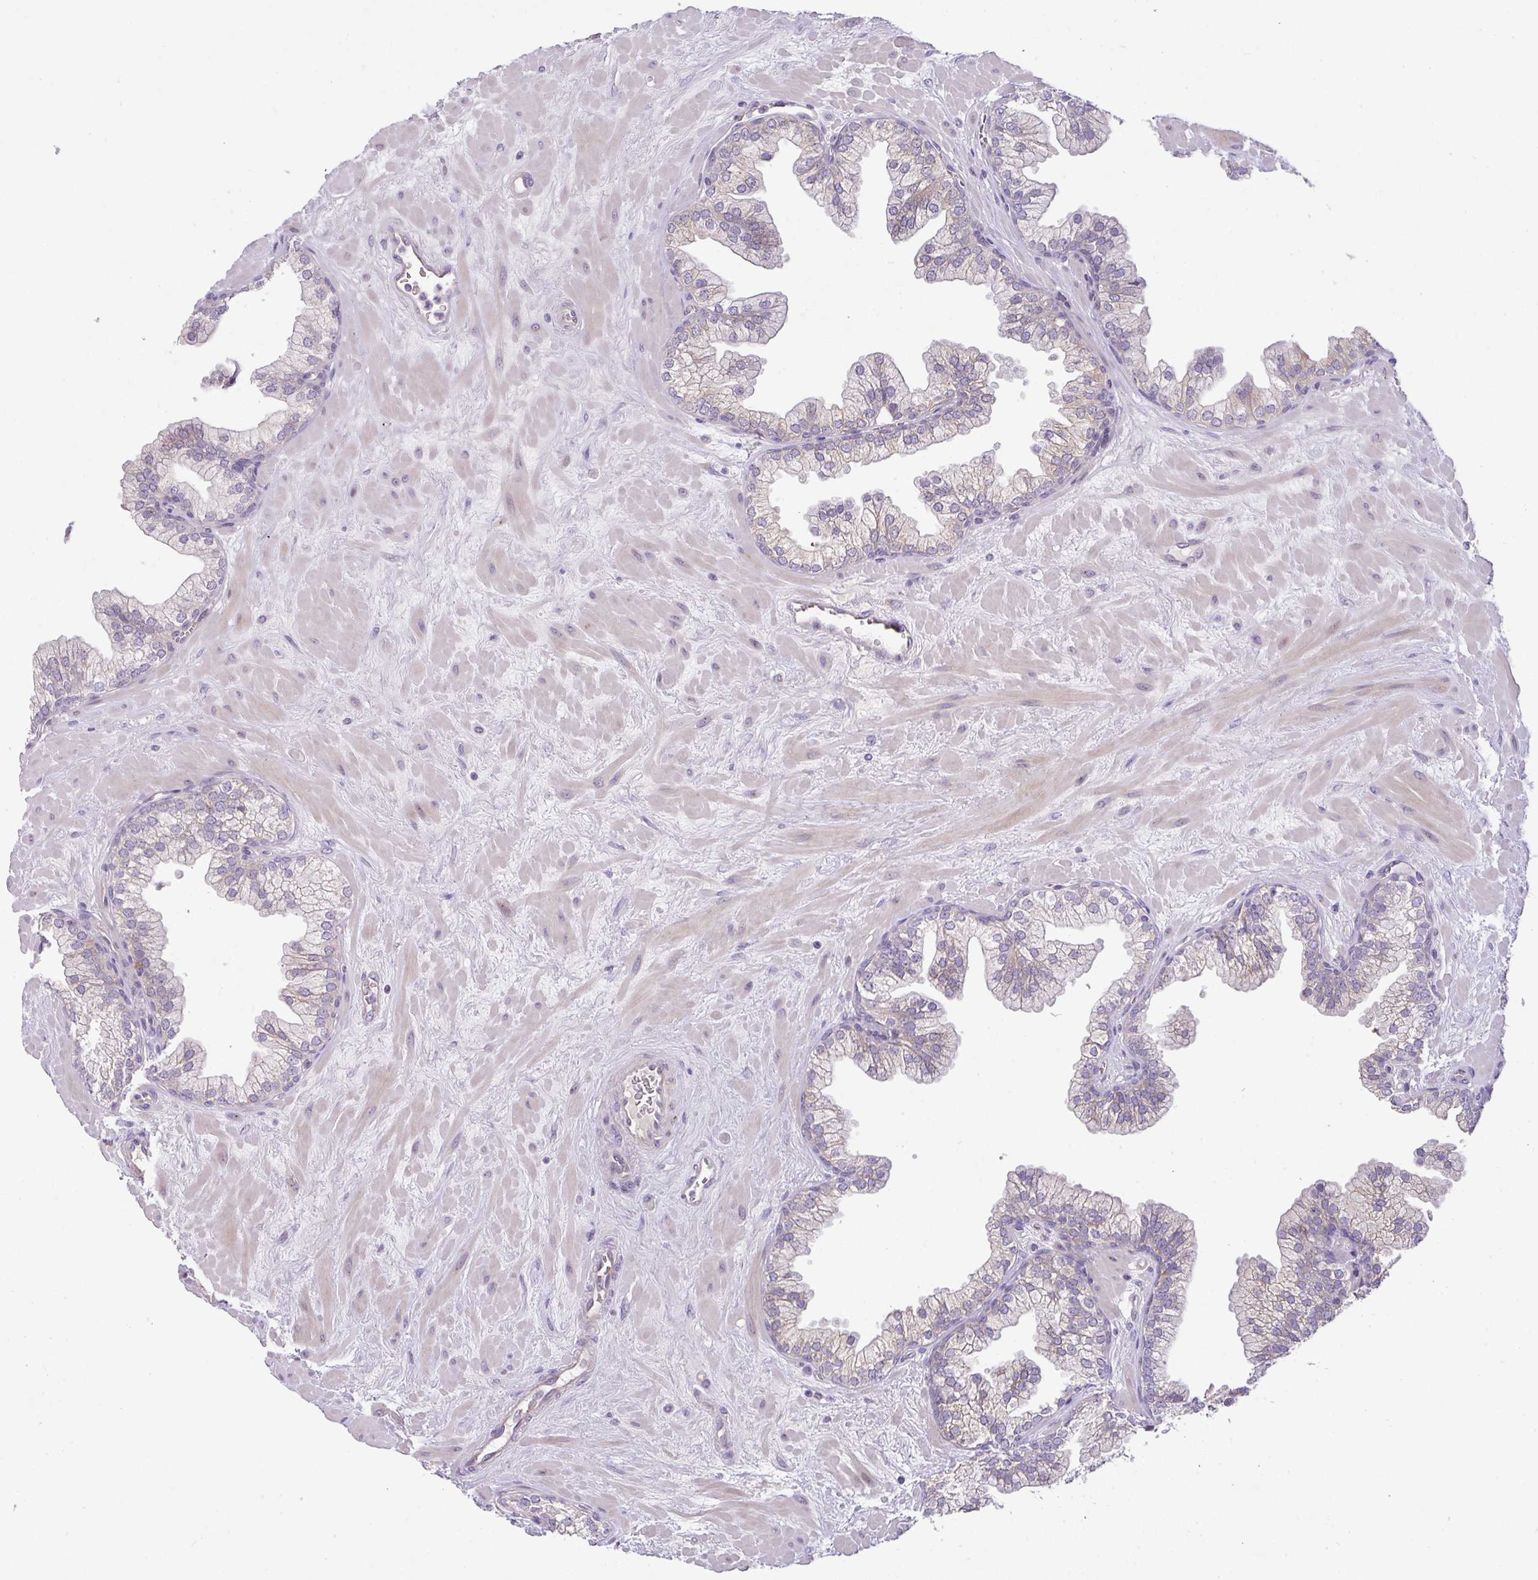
{"staining": {"intensity": "weak", "quantity": "<25%", "location": "cytoplasmic/membranous"}, "tissue": "prostate", "cell_type": "Glandular cells", "image_type": "normal", "snomed": [{"axis": "morphology", "description": "Normal tissue, NOS"}, {"axis": "topography", "description": "Prostate"}, {"axis": "topography", "description": "Peripheral nerve tissue"}], "caption": "Immunohistochemistry (IHC) of normal human prostate reveals no staining in glandular cells.", "gene": "PIK3R5", "patient": {"sex": "male", "age": 61}}